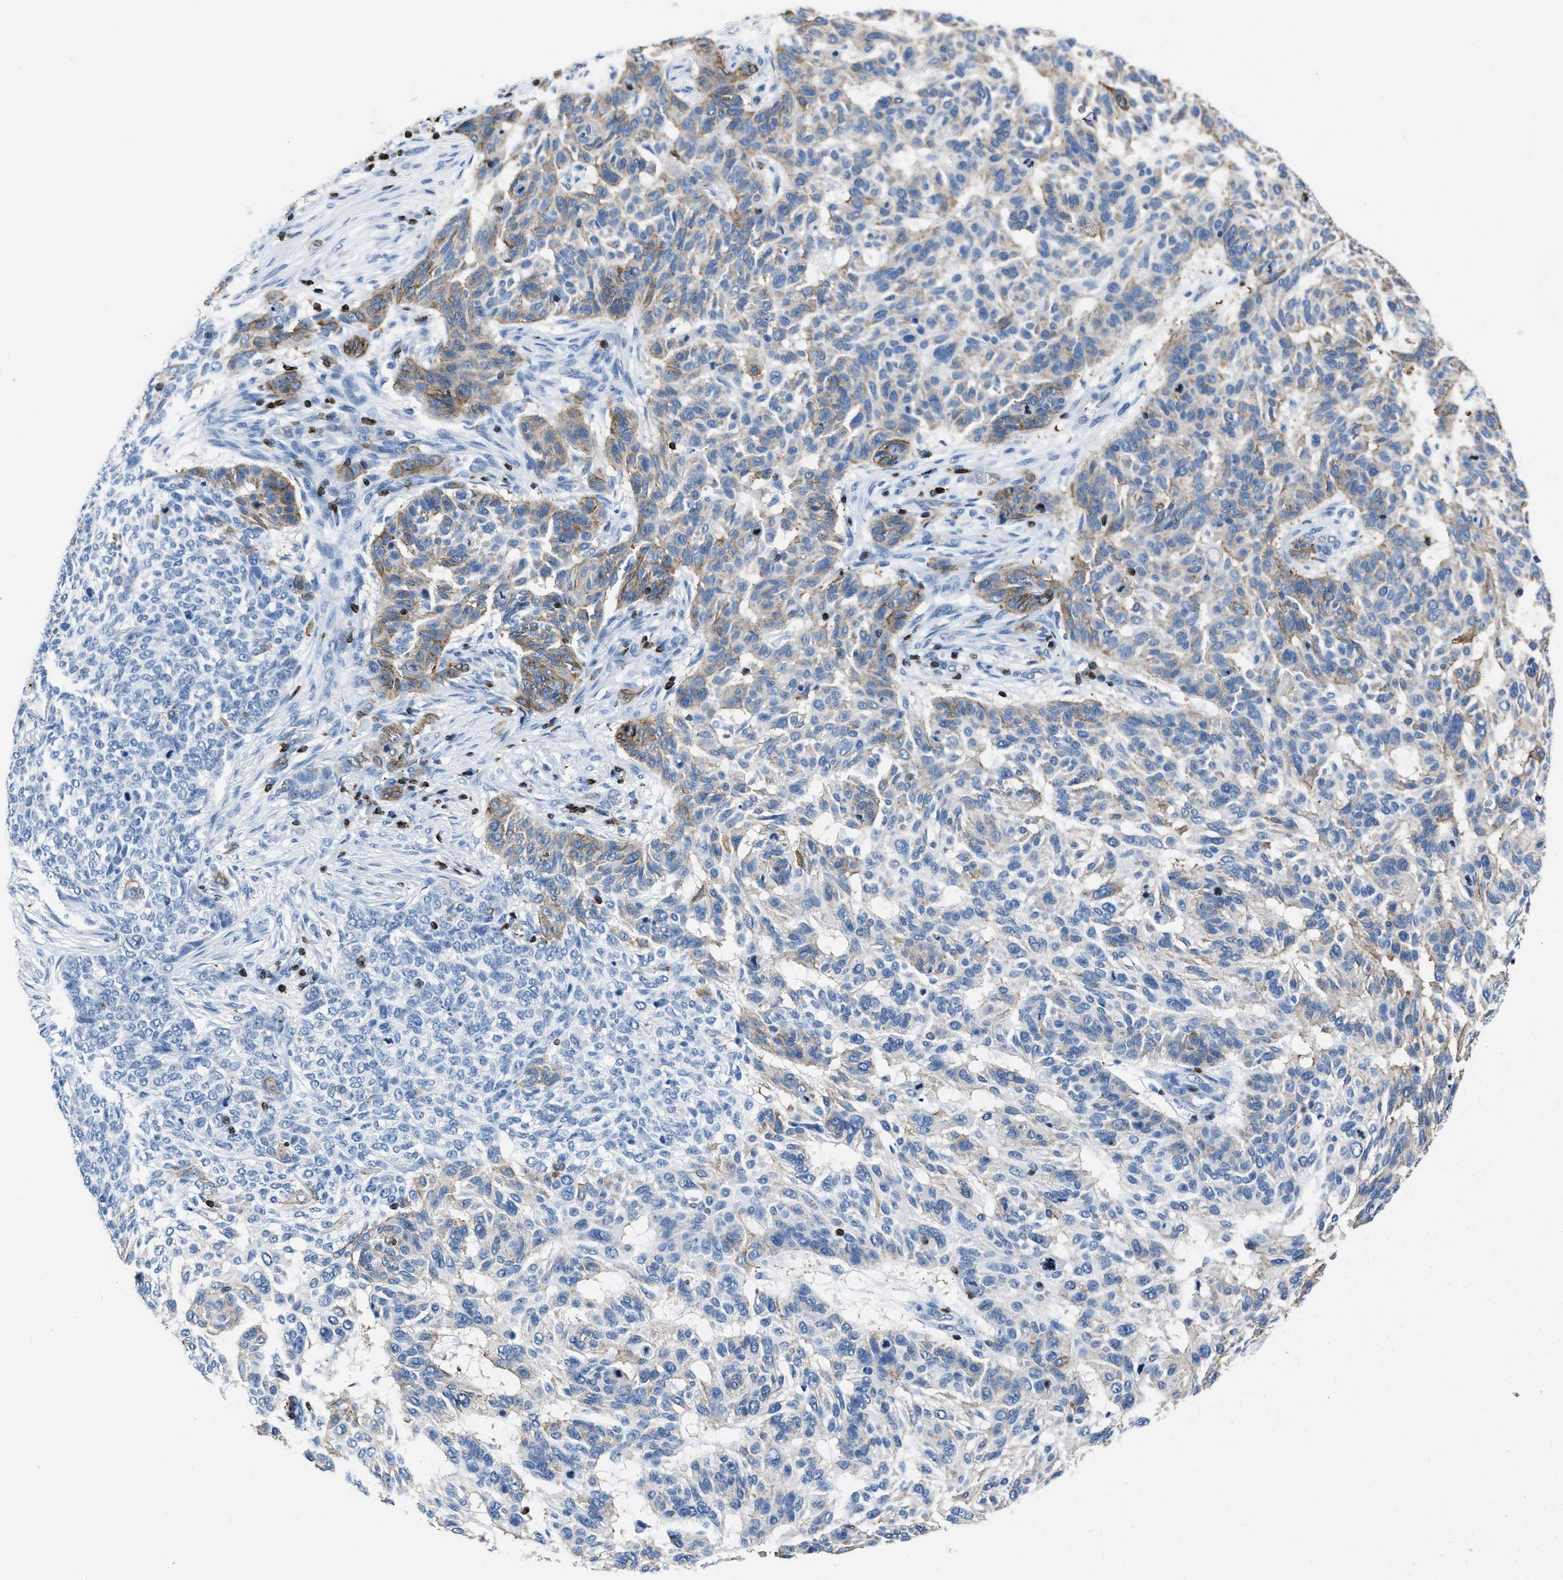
{"staining": {"intensity": "moderate", "quantity": "<25%", "location": "cytoplasmic/membranous"}, "tissue": "skin cancer", "cell_type": "Tumor cells", "image_type": "cancer", "snomed": [{"axis": "morphology", "description": "Basal cell carcinoma"}, {"axis": "topography", "description": "Skin"}], "caption": "The photomicrograph exhibits a brown stain indicating the presence of a protein in the cytoplasmic/membranous of tumor cells in skin basal cell carcinoma.", "gene": "ITGA3", "patient": {"sex": "male", "age": 85}}